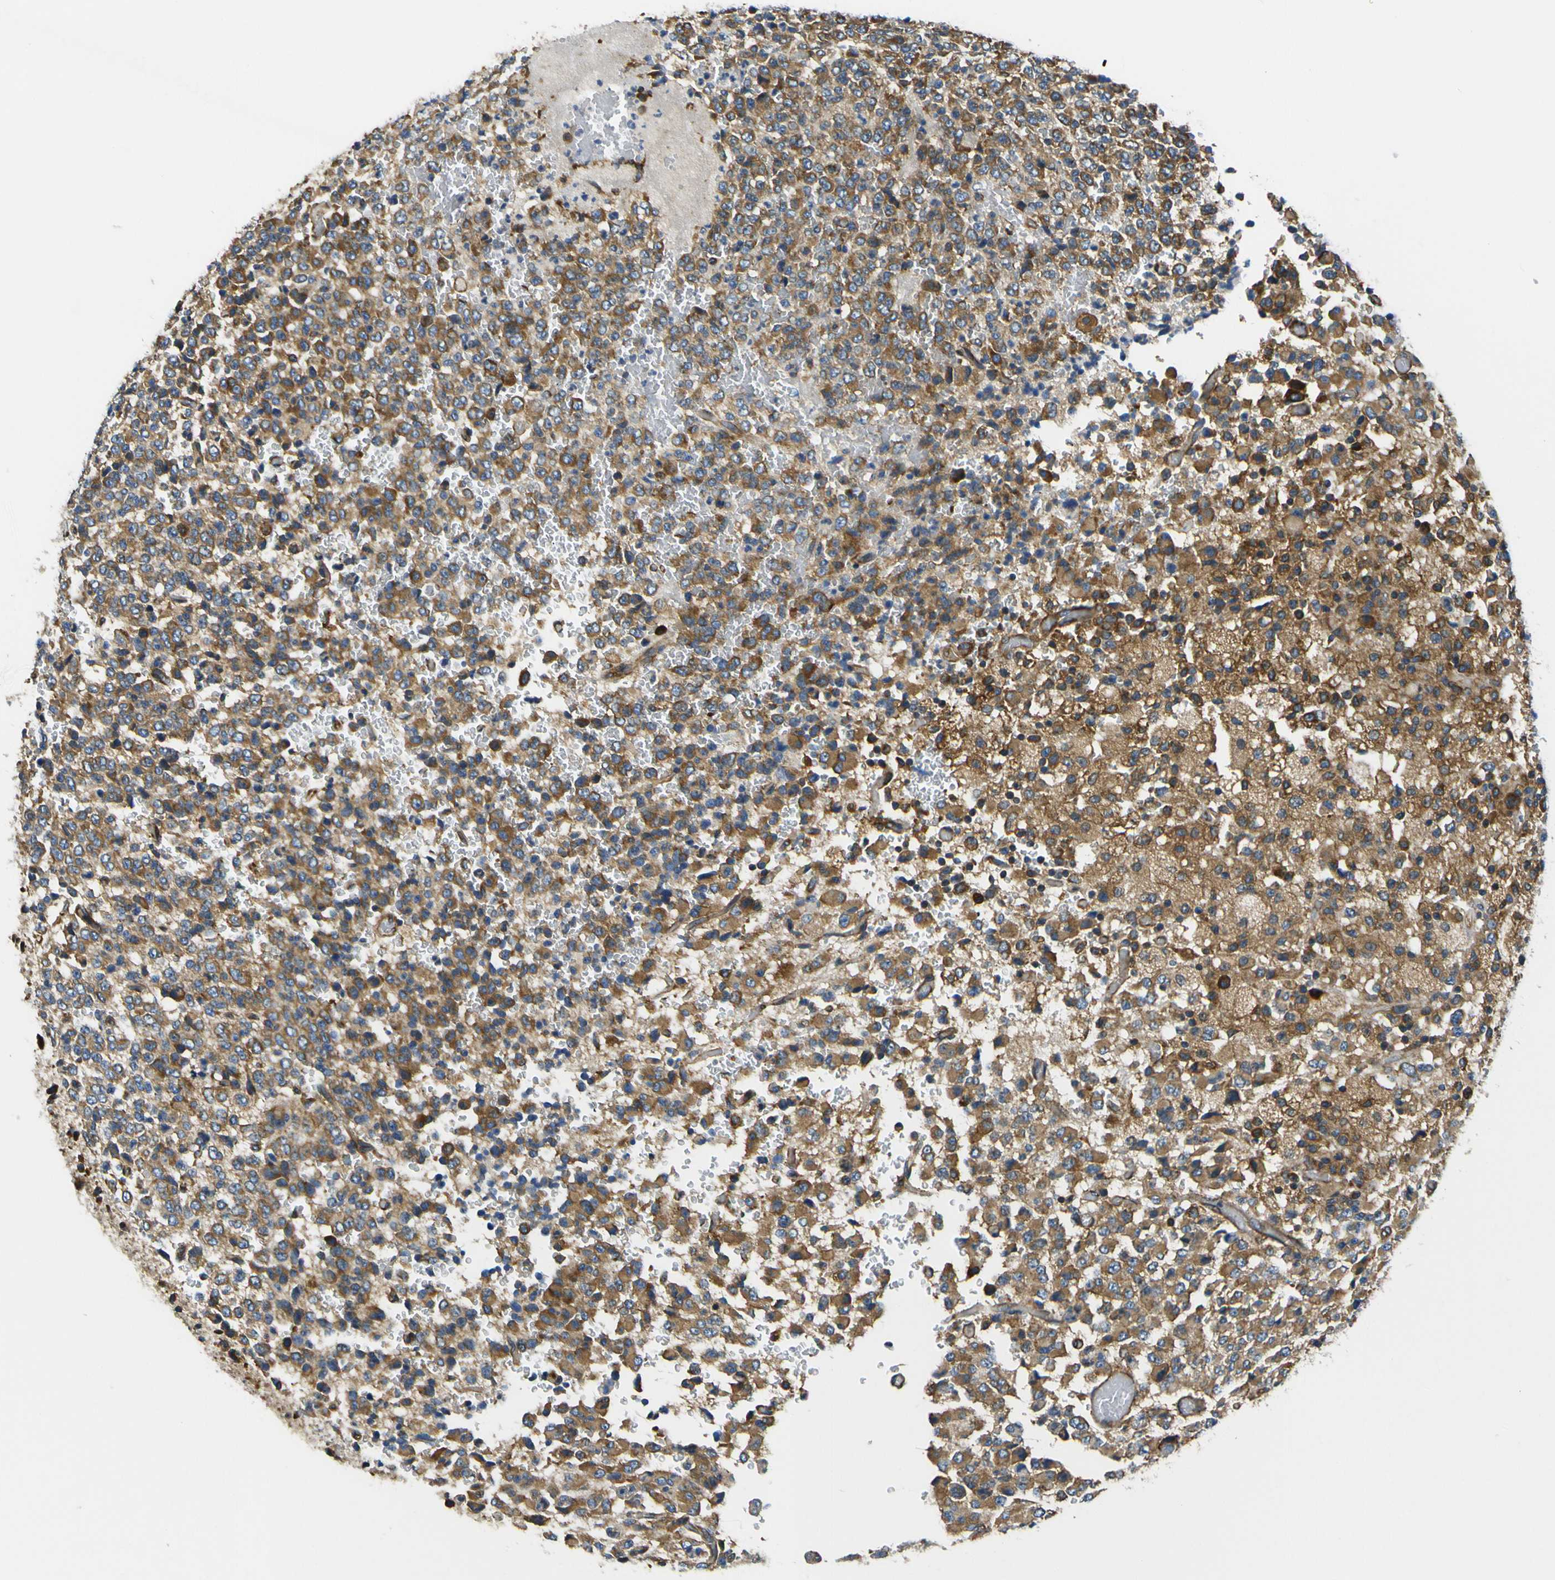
{"staining": {"intensity": "moderate", "quantity": ">75%", "location": "cytoplasmic/membranous"}, "tissue": "glioma", "cell_type": "Tumor cells", "image_type": "cancer", "snomed": [{"axis": "morphology", "description": "Glioma, malignant, High grade"}, {"axis": "topography", "description": "pancreas cauda"}], "caption": "The micrograph demonstrates immunohistochemical staining of glioma. There is moderate cytoplasmic/membranous positivity is identified in approximately >75% of tumor cells.", "gene": "RPSA", "patient": {"sex": "male", "age": 60}}